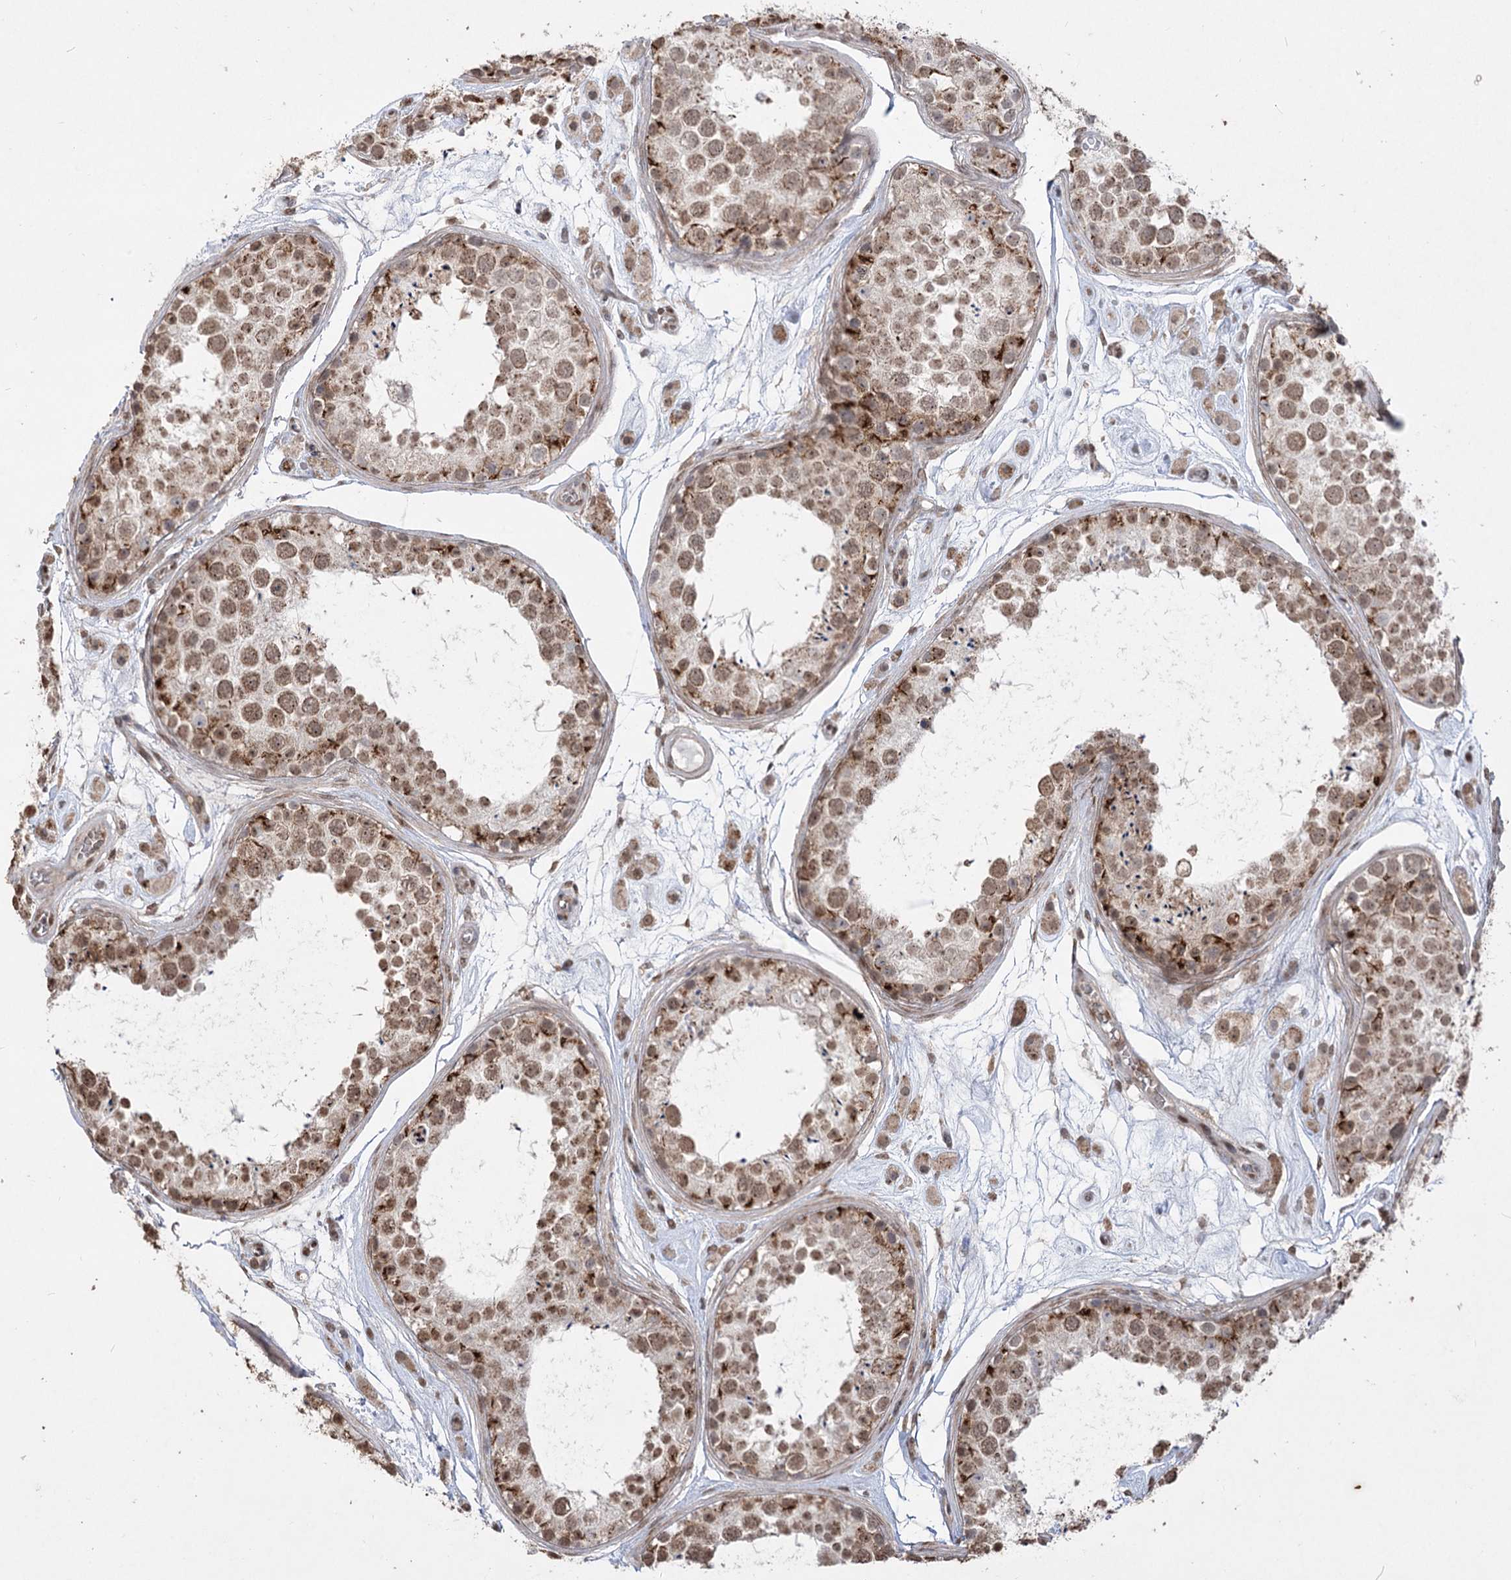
{"staining": {"intensity": "moderate", "quantity": ">75%", "location": "cytoplasmic/membranous,nuclear"}, "tissue": "testis", "cell_type": "Cells in seminiferous ducts", "image_type": "normal", "snomed": [{"axis": "morphology", "description": "Normal tissue, NOS"}, {"axis": "topography", "description": "Testis"}], "caption": "Normal testis exhibits moderate cytoplasmic/membranous,nuclear expression in about >75% of cells in seminiferous ducts The staining was performed using DAB to visualize the protein expression in brown, while the nuclei were stained in blue with hematoxylin (Magnification: 20x)..", "gene": "ZSCAN23", "patient": {"sex": "male", "age": 25}}